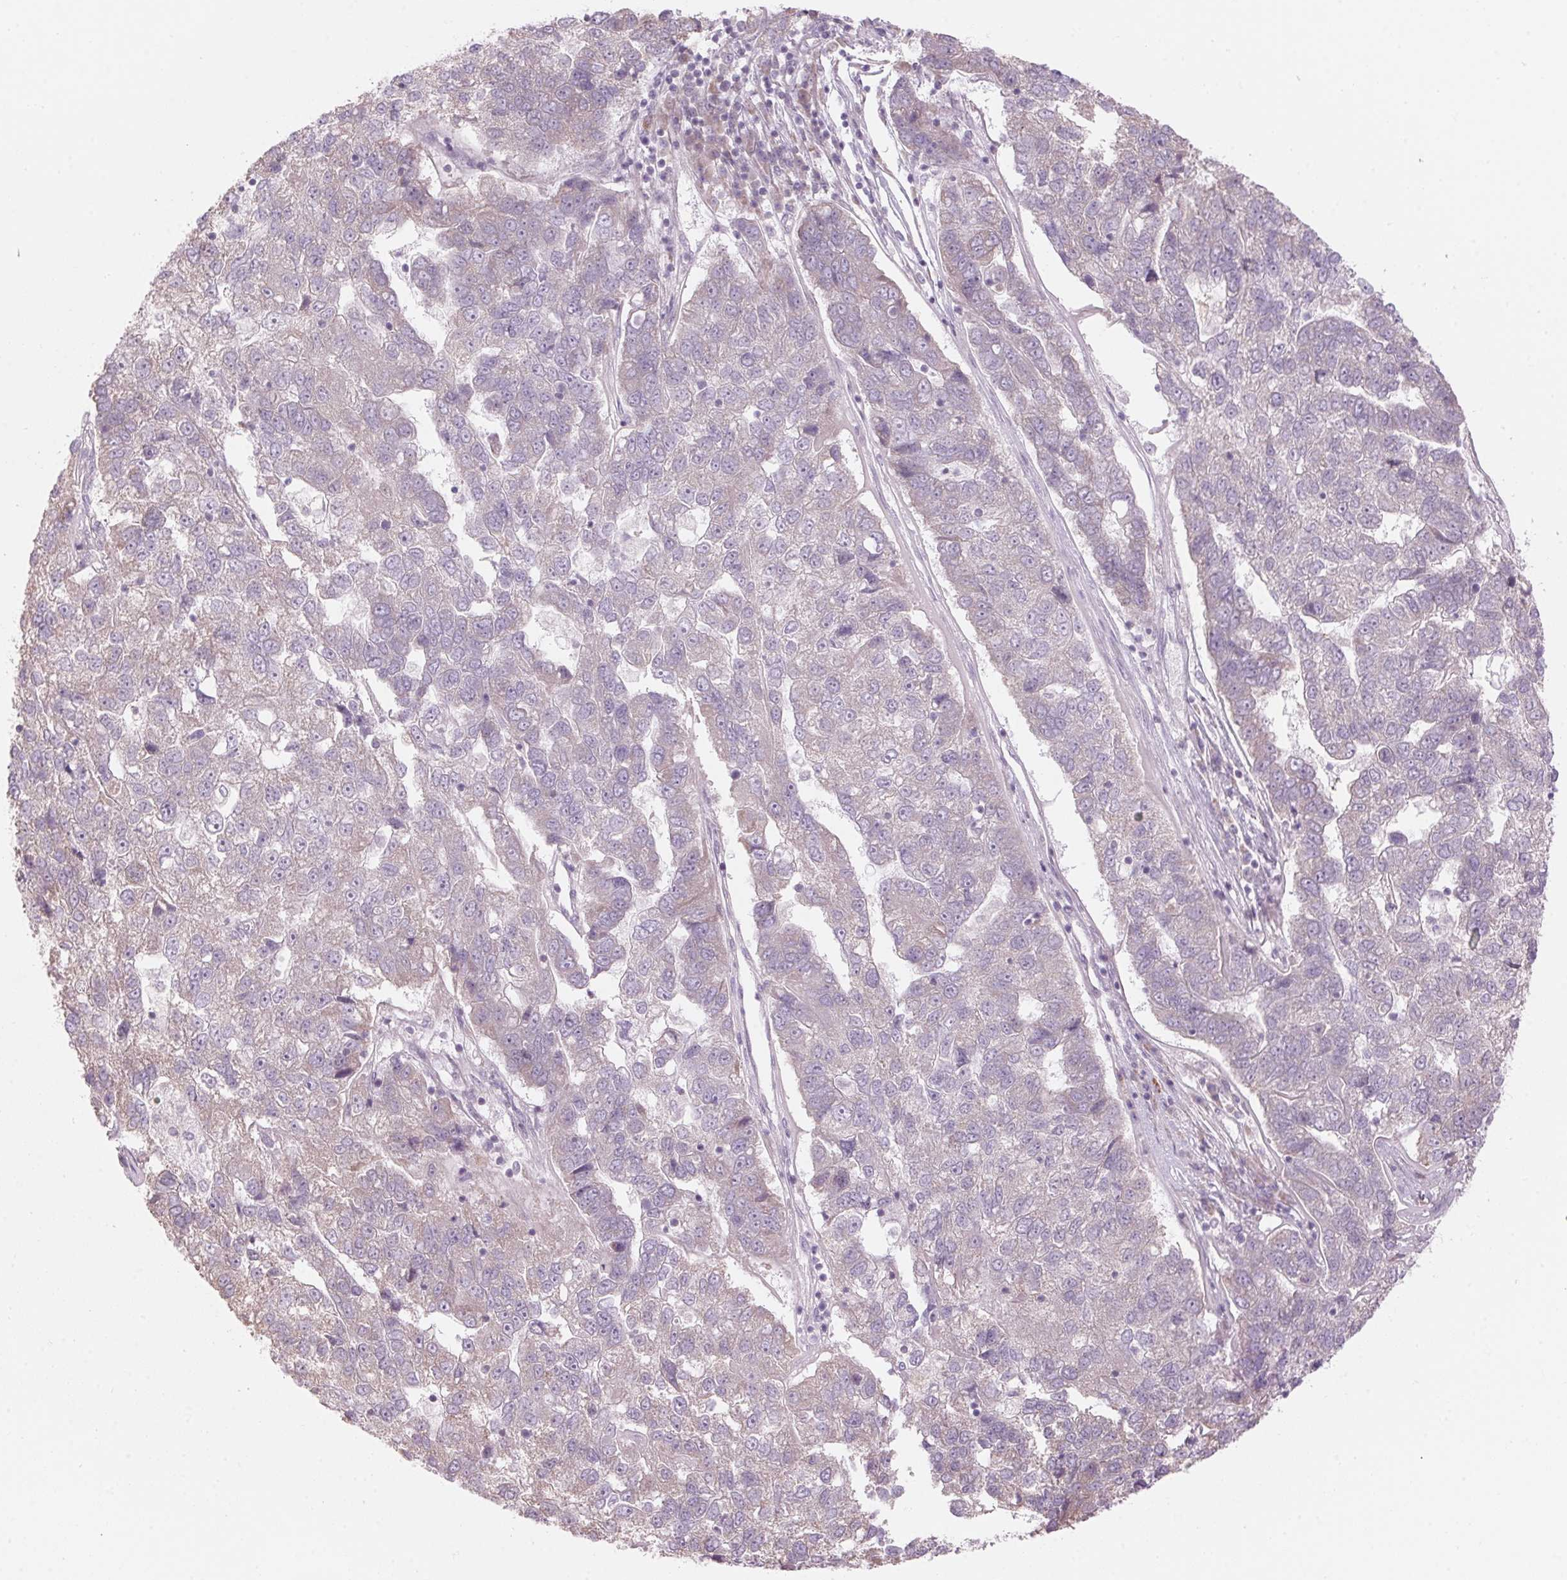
{"staining": {"intensity": "negative", "quantity": "none", "location": "none"}, "tissue": "pancreatic cancer", "cell_type": "Tumor cells", "image_type": "cancer", "snomed": [{"axis": "morphology", "description": "Adenocarcinoma, NOS"}, {"axis": "topography", "description": "Pancreas"}], "caption": "Pancreatic cancer was stained to show a protein in brown. There is no significant expression in tumor cells.", "gene": "GNMT", "patient": {"sex": "female", "age": 61}}